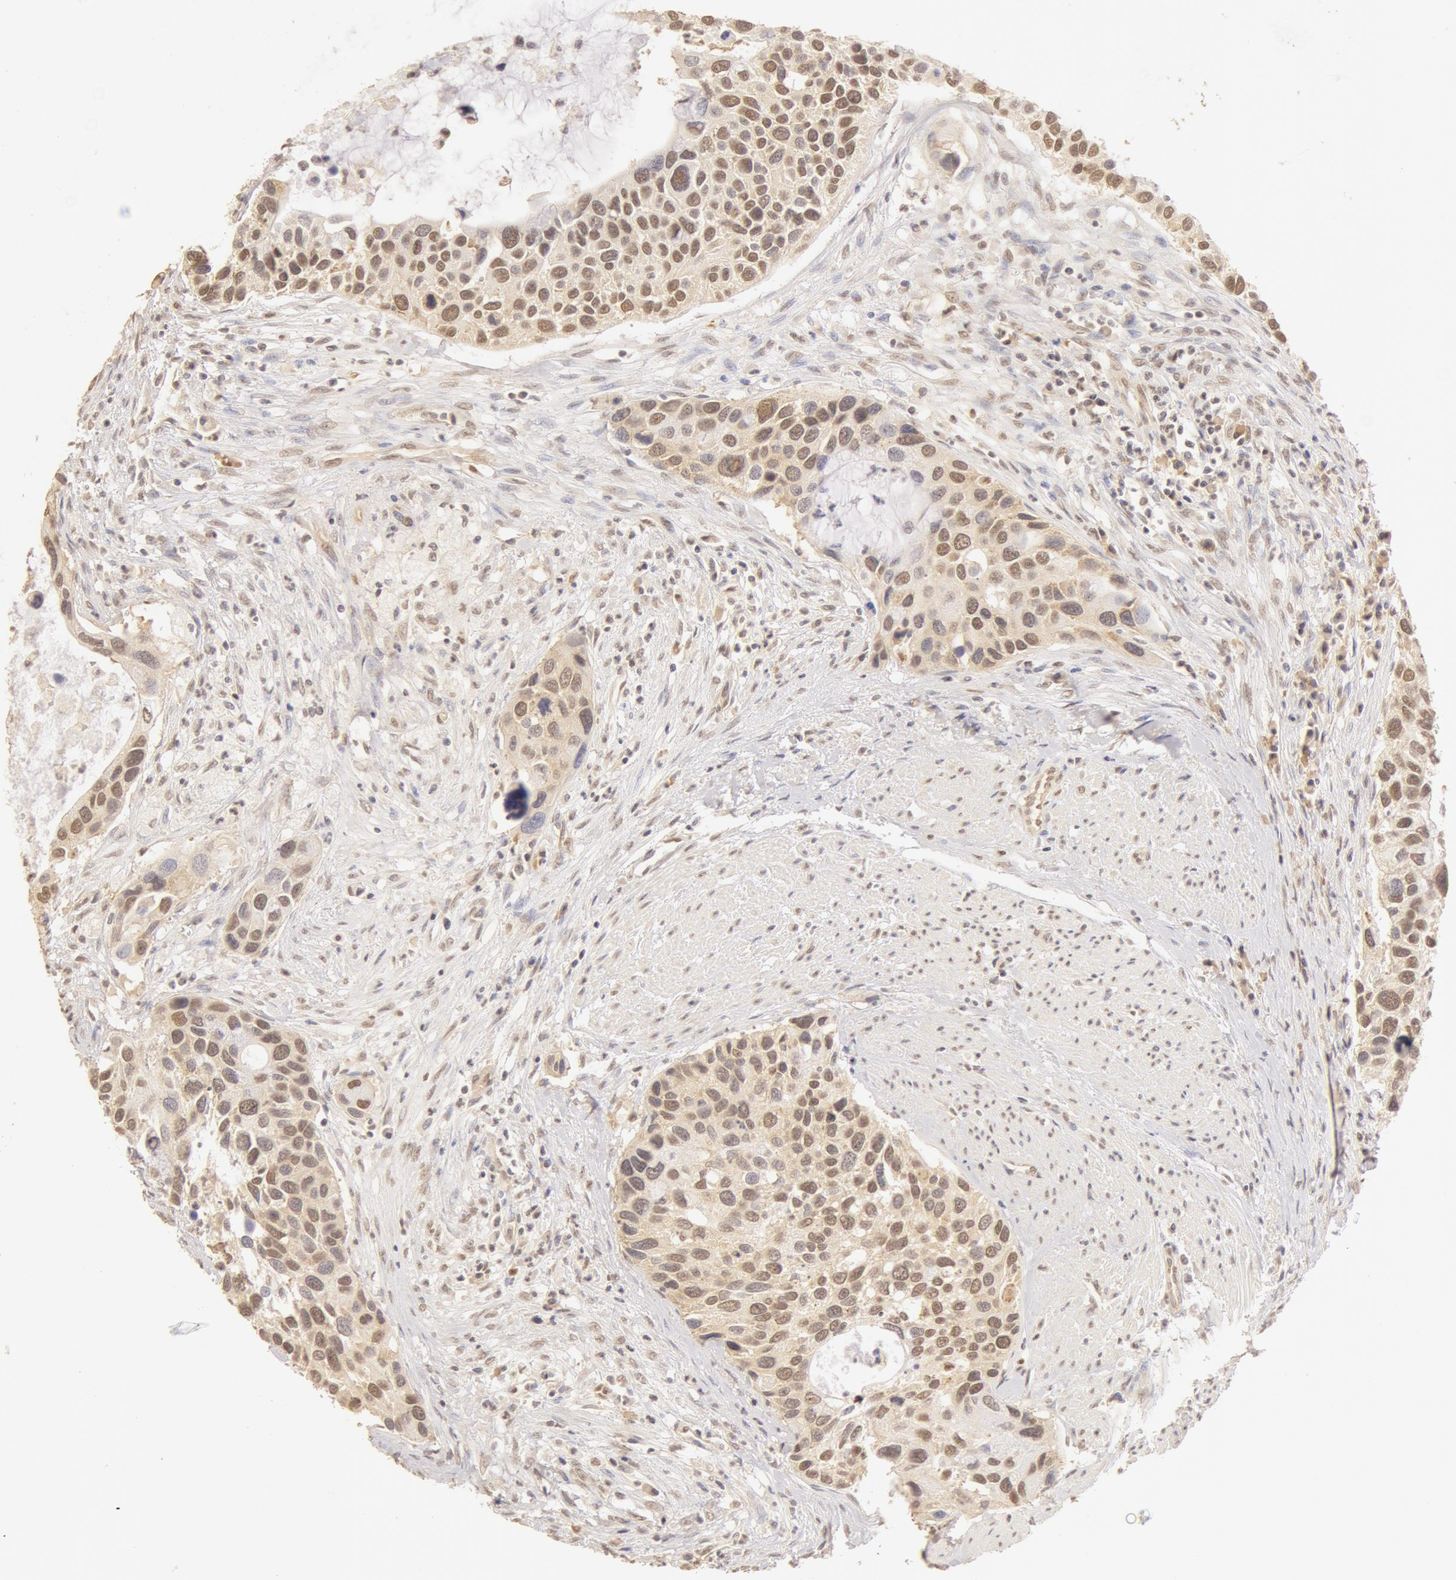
{"staining": {"intensity": "moderate", "quantity": ">75%", "location": "cytoplasmic/membranous,nuclear"}, "tissue": "urothelial cancer", "cell_type": "Tumor cells", "image_type": "cancer", "snomed": [{"axis": "morphology", "description": "Urothelial carcinoma, High grade"}, {"axis": "topography", "description": "Urinary bladder"}], "caption": "The image reveals a brown stain indicating the presence of a protein in the cytoplasmic/membranous and nuclear of tumor cells in urothelial cancer. (brown staining indicates protein expression, while blue staining denotes nuclei).", "gene": "SNRNP70", "patient": {"sex": "male", "age": 66}}